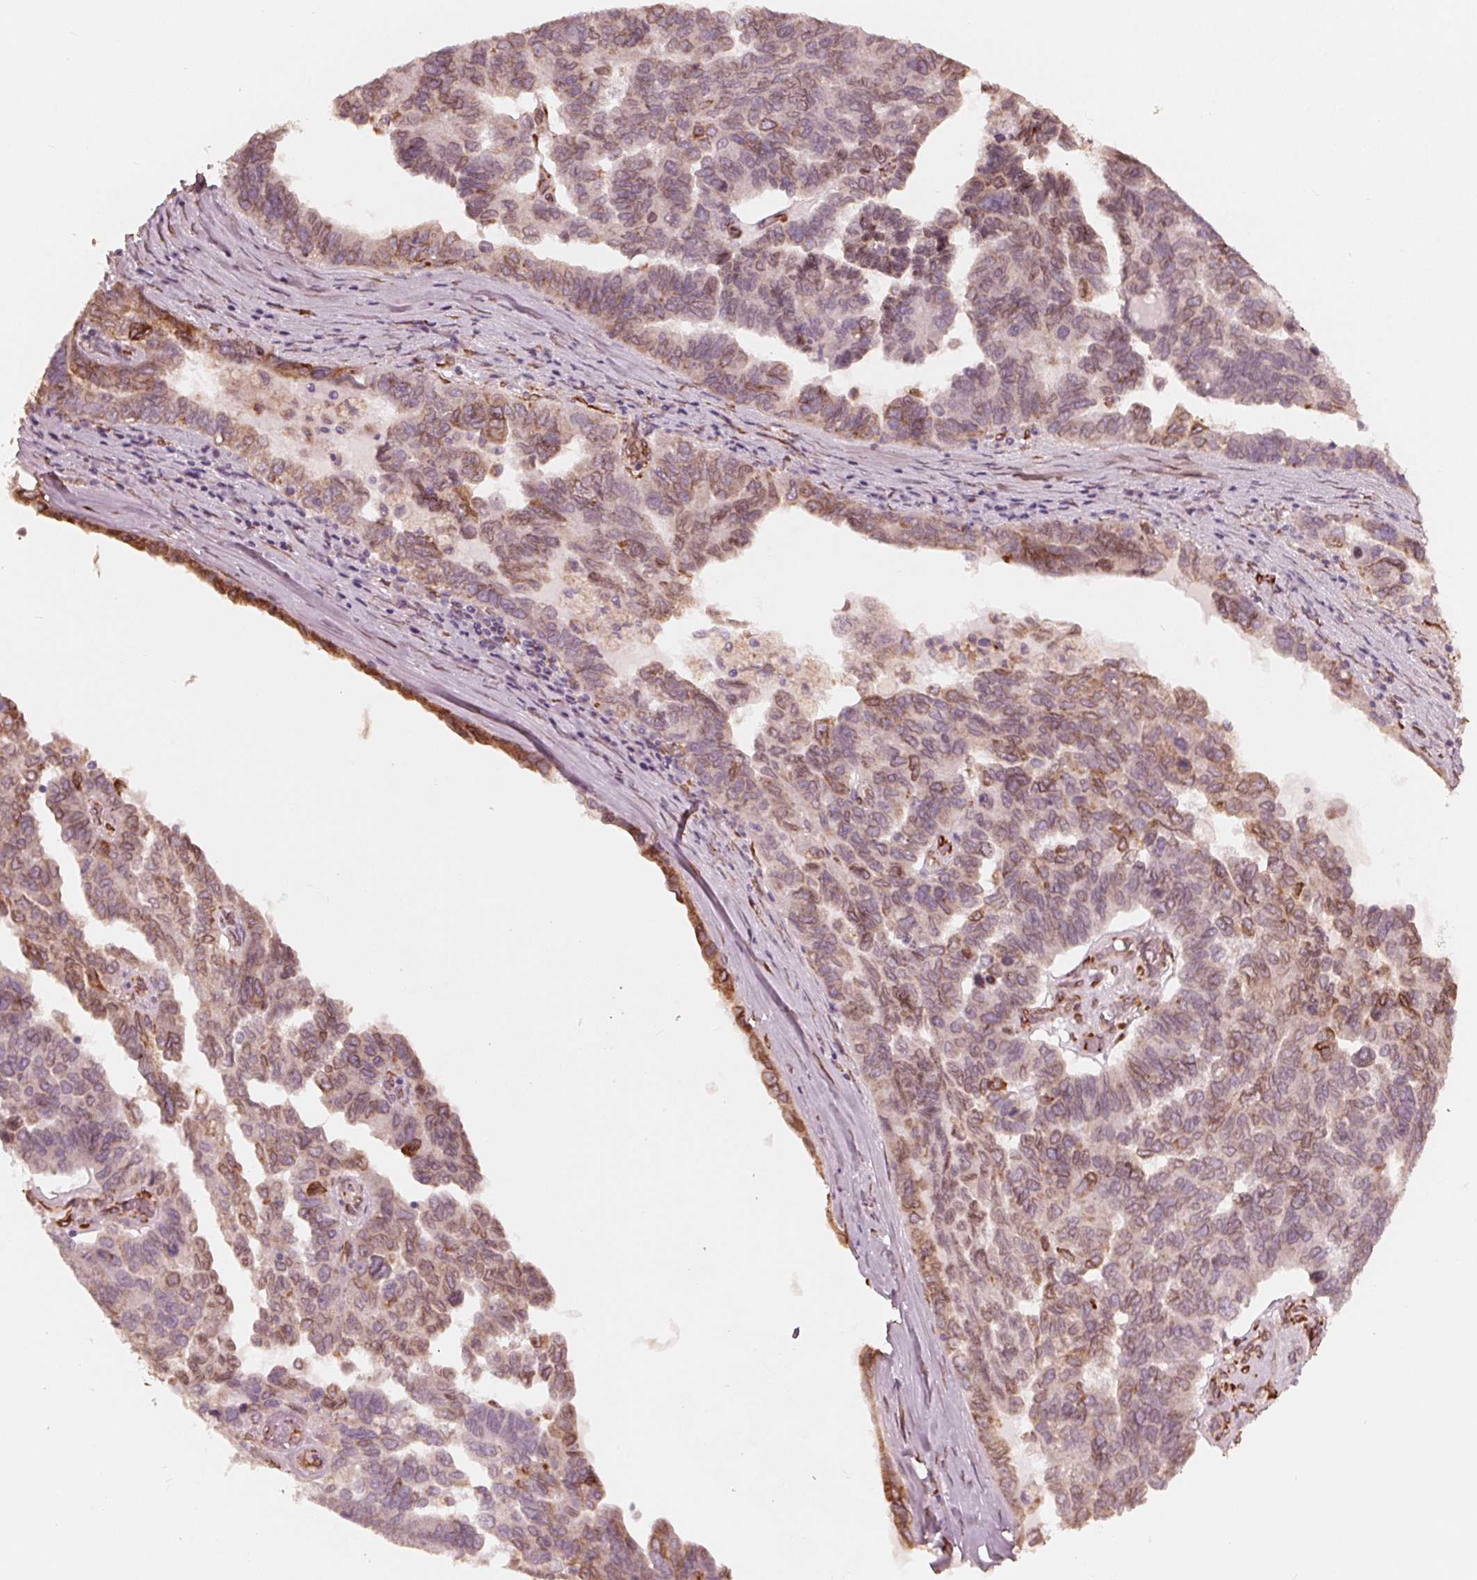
{"staining": {"intensity": "moderate", "quantity": ">75%", "location": "cytoplasmic/membranous"}, "tissue": "ovarian cancer", "cell_type": "Tumor cells", "image_type": "cancer", "snomed": [{"axis": "morphology", "description": "Cystadenocarcinoma, serous, NOS"}, {"axis": "topography", "description": "Ovary"}], "caption": "There is medium levels of moderate cytoplasmic/membranous positivity in tumor cells of ovarian cancer, as demonstrated by immunohistochemical staining (brown color).", "gene": "IKBIP", "patient": {"sex": "female", "age": 64}}